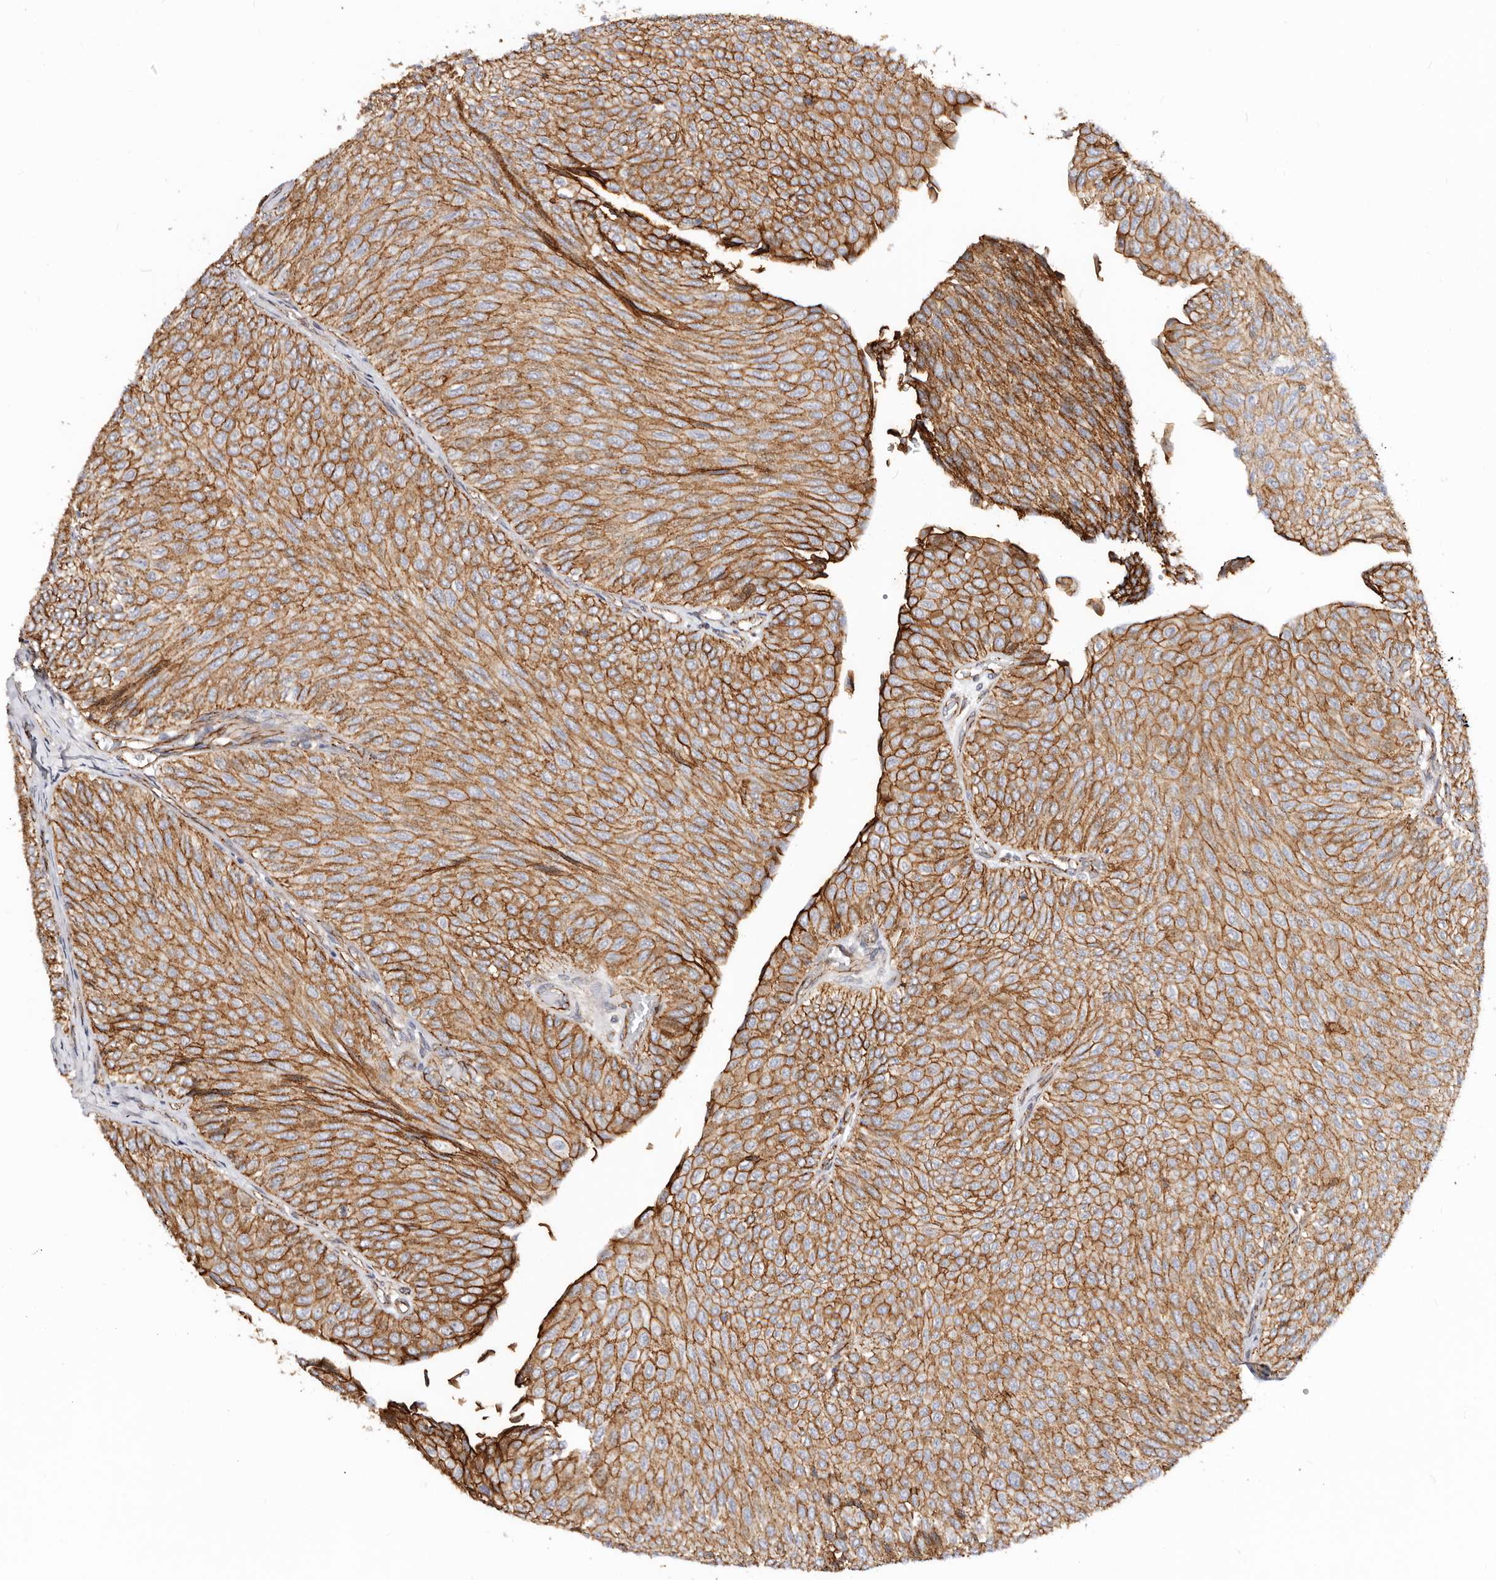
{"staining": {"intensity": "strong", "quantity": ">75%", "location": "cytoplasmic/membranous"}, "tissue": "urothelial cancer", "cell_type": "Tumor cells", "image_type": "cancer", "snomed": [{"axis": "morphology", "description": "Urothelial carcinoma, Low grade"}, {"axis": "topography", "description": "Urinary bladder"}], "caption": "The histopathology image displays a brown stain indicating the presence of a protein in the cytoplasmic/membranous of tumor cells in urothelial cancer.", "gene": "CTNNB1", "patient": {"sex": "male", "age": 78}}